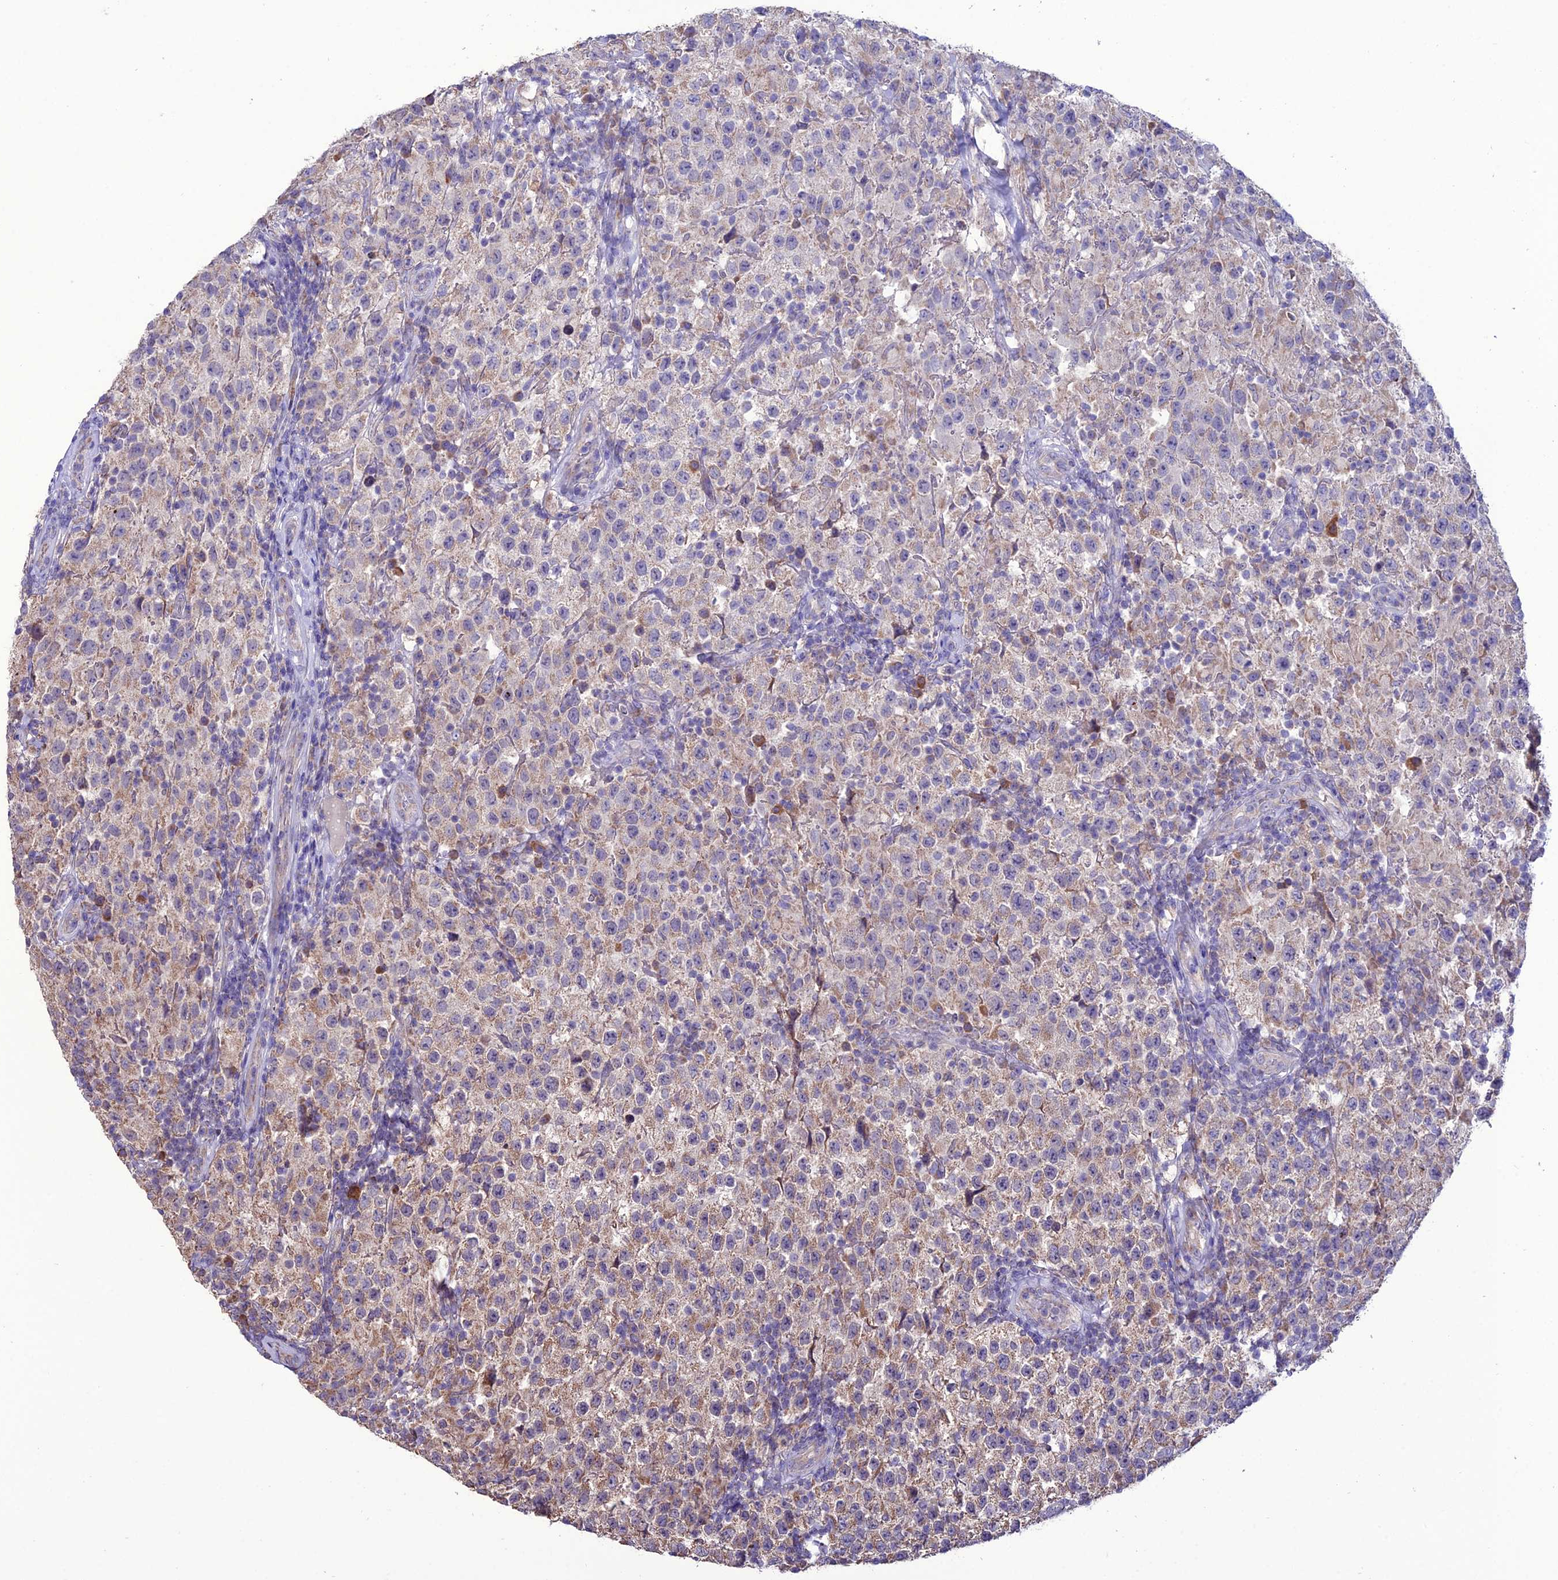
{"staining": {"intensity": "weak", "quantity": "<25%", "location": "cytoplasmic/membranous"}, "tissue": "testis cancer", "cell_type": "Tumor cells", "image_type": "cancer", "snomed": [{"axis": "morphology", "description": "Seminoma, NOS"}, {"axis": "morphology", "description": "Carcinoma, Embryonal, NOS"}, {"axis": "topography", "description": "Testis"}], "caption": "IHC histopathology image of neoplastic tissue: testis embryonal carcinoma stained with DAB (3,3'-diaminobenzidine) shows no significant protein staining in tumor cells.", "gene": "HOGA1", "patient": {"sex": "male", "age": 41}}